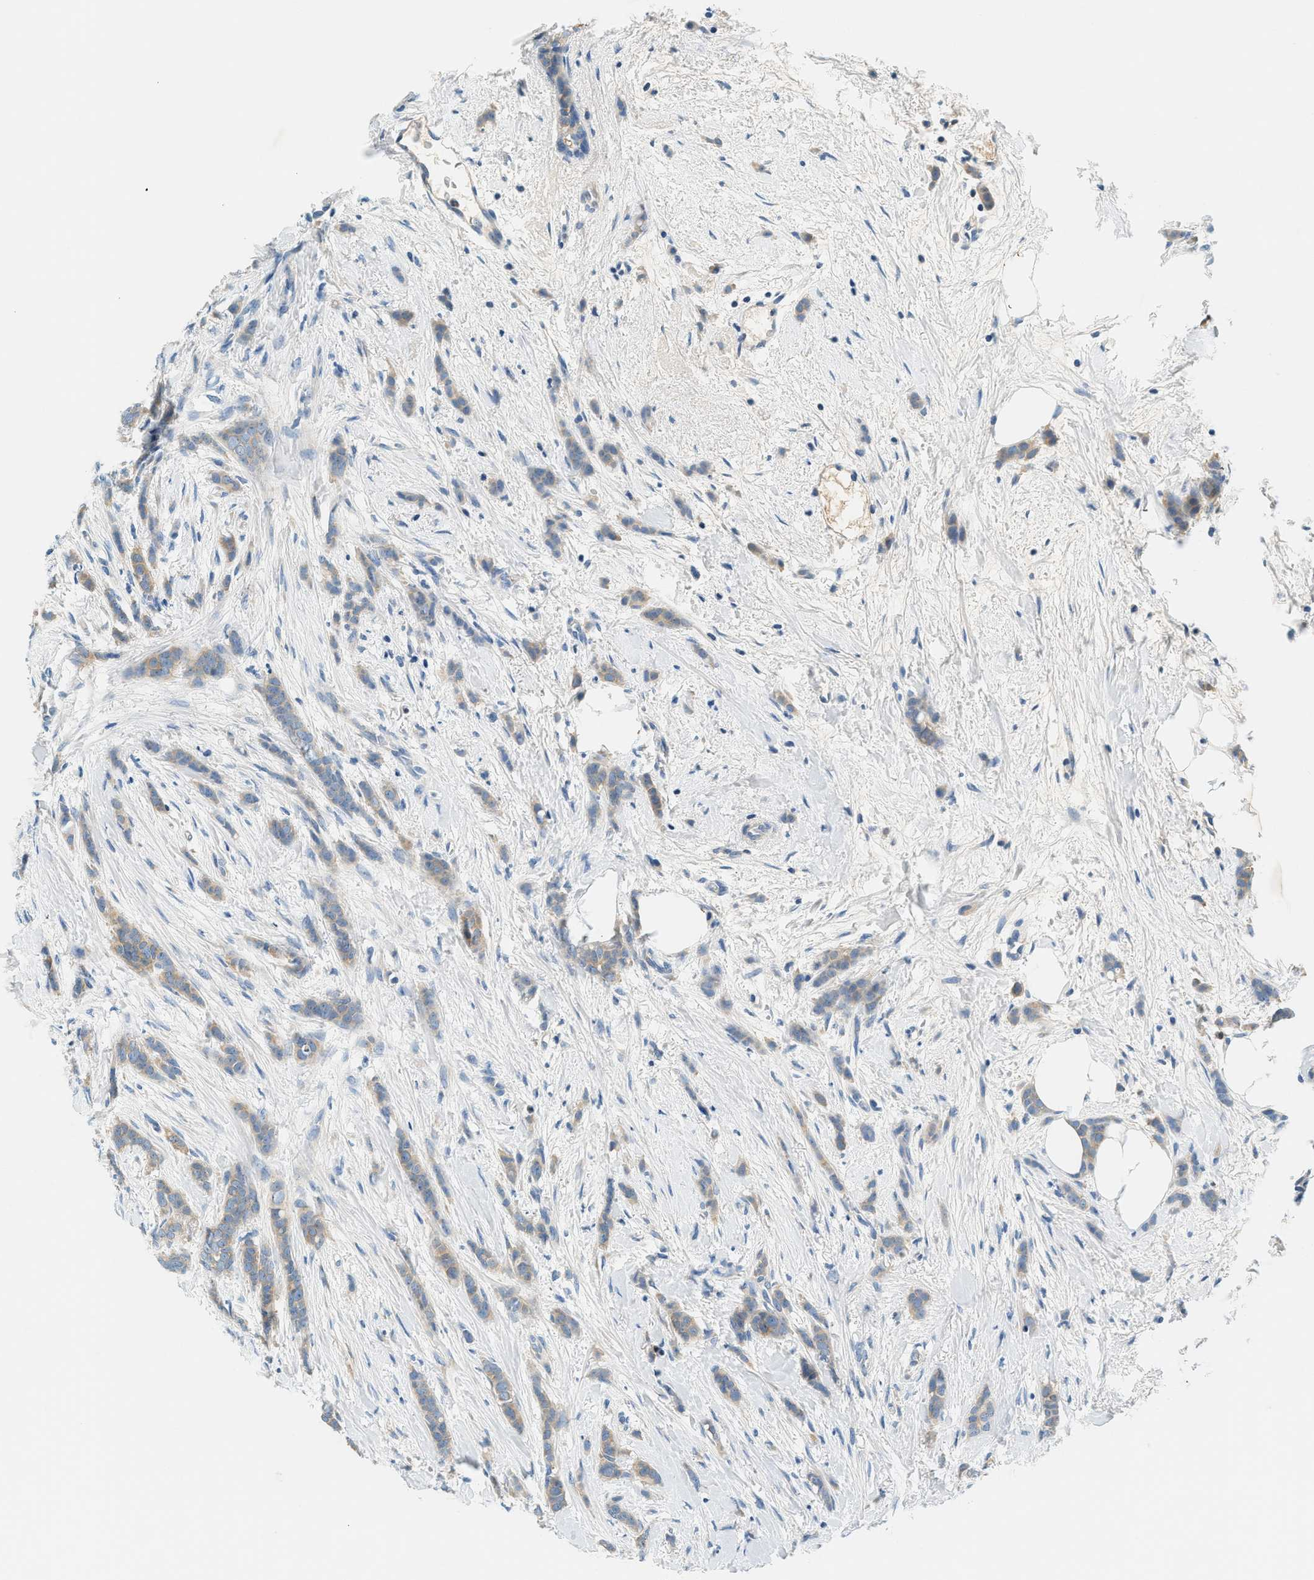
{"staining": {"intensity": "weak", "quantity": ">75%", "location": "cytoplasmic/membranous"}, "tissue": "breast cancer", "cell_type": "Tumor cells", "image_type": "cancer", "snomed": [{"axis": "morphology", "description": "Lobular carcinoma, in situ"}, {"axis": "morphology", "description": "Lobular carcinoma"}, {"axis": "topography", "description": "Breast"}], "caption": "Immunohistochemistry (IHC) photomicrograph of neoplastic tissue: breast lobular carcinoma in situ stained using immunohistochemistry exhibits low levels of weak protein expression localized specifically in the cytoplasmic/membranous of tumor cells, appearing as a cytoplasmic/membranous brown color.", "gene": "SLC35E1", "patient": {"sex": "female", "age": 41}}